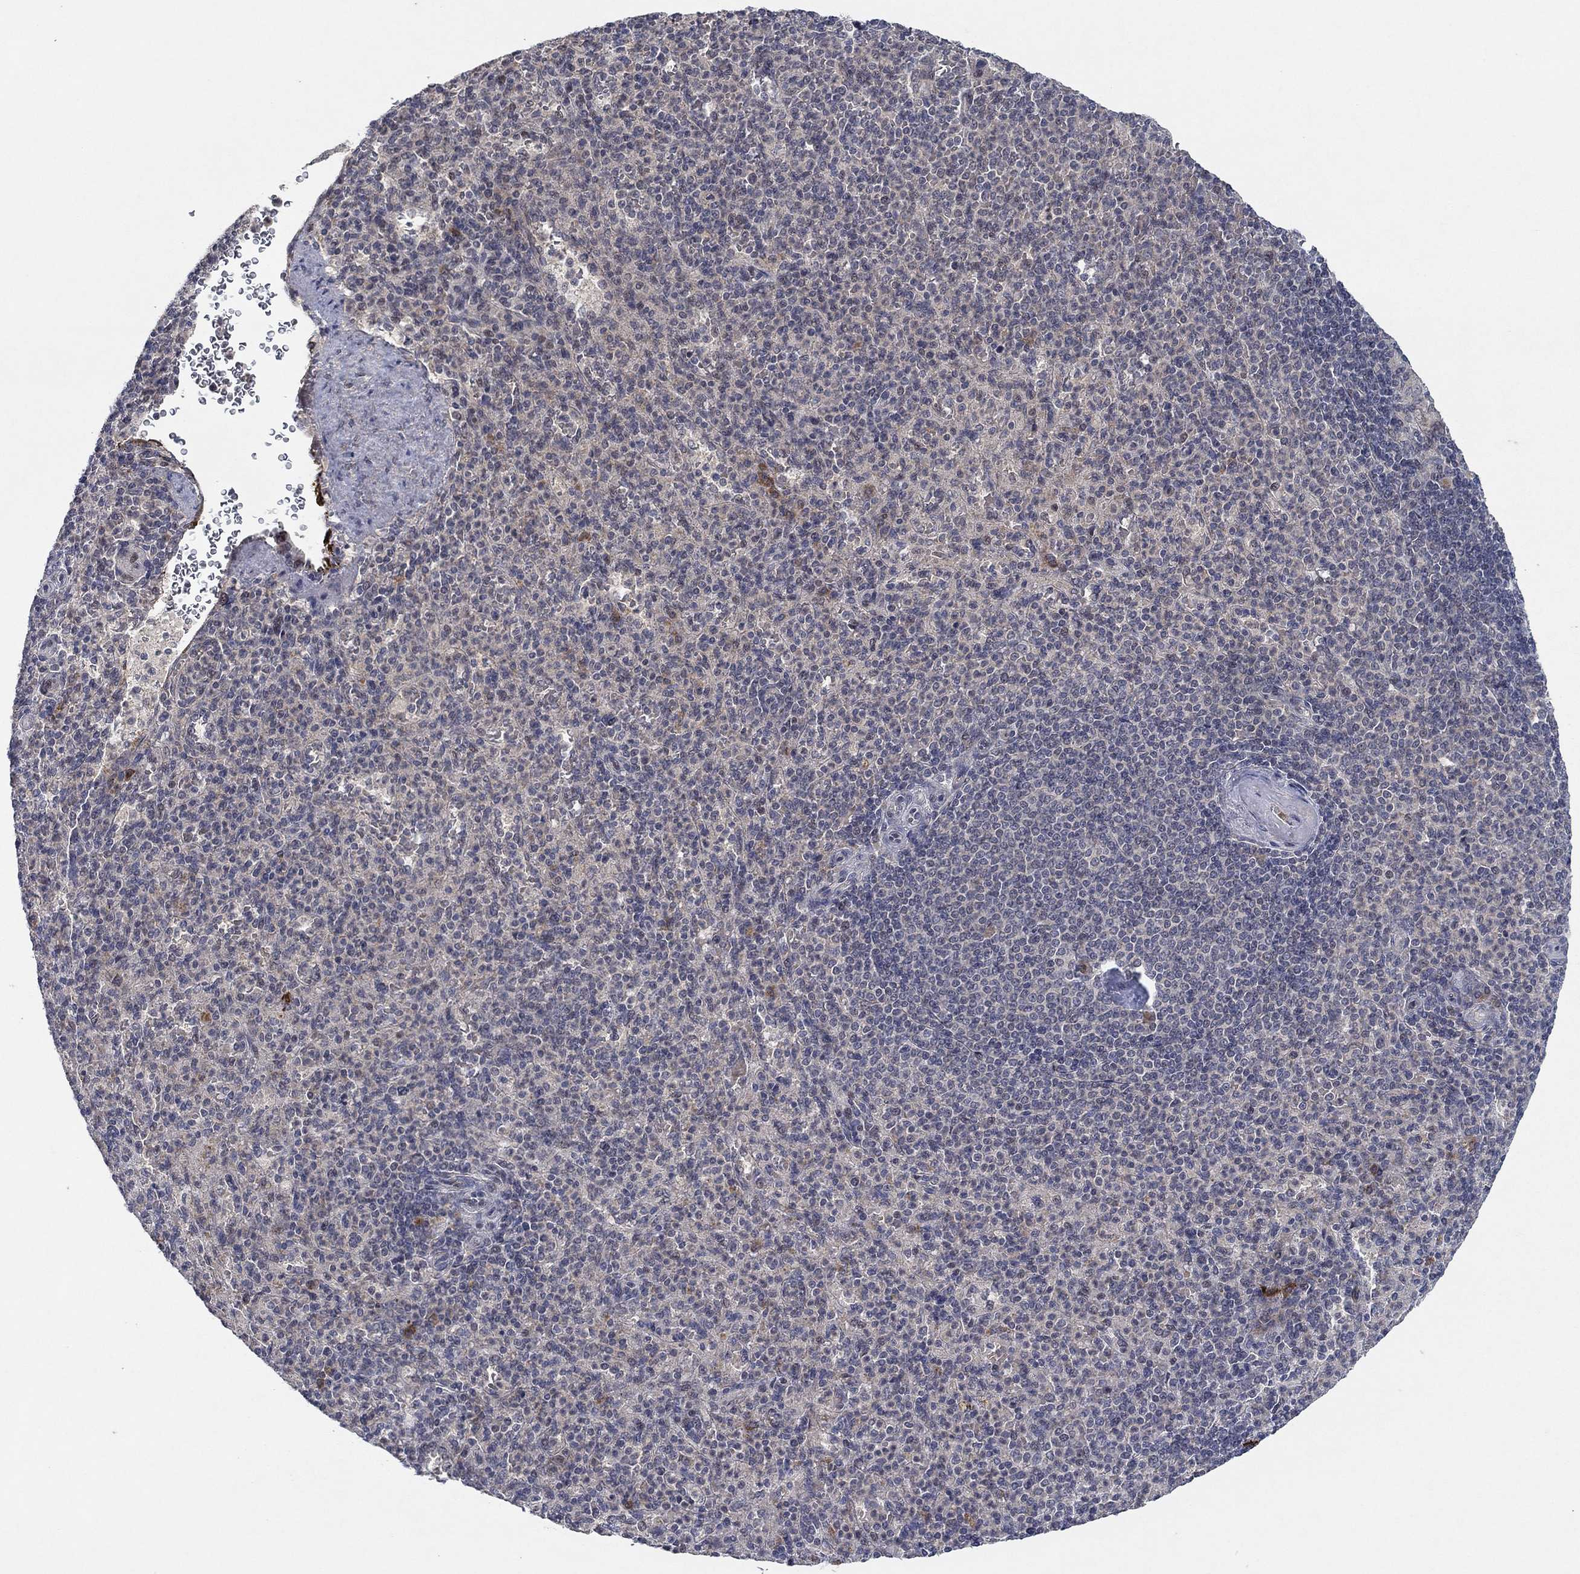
{"staining": {"intensity": "negative", "quantity": "none", "location": "none"}, "tissue": "spleen", "cell_type": "Cells in red pulp", "image_type": "normal", "snomed": [{"axis": "morphology", "description": "Normal tissue, NOS"}, {"axis": "topography", "description": "Spleen"}], "caption": "This is an IHC micrograph of normal human spleen. There is no expression in cells in red pulp.", "gene": "IL4", "patient": {"sex": "female", "age": 74}}